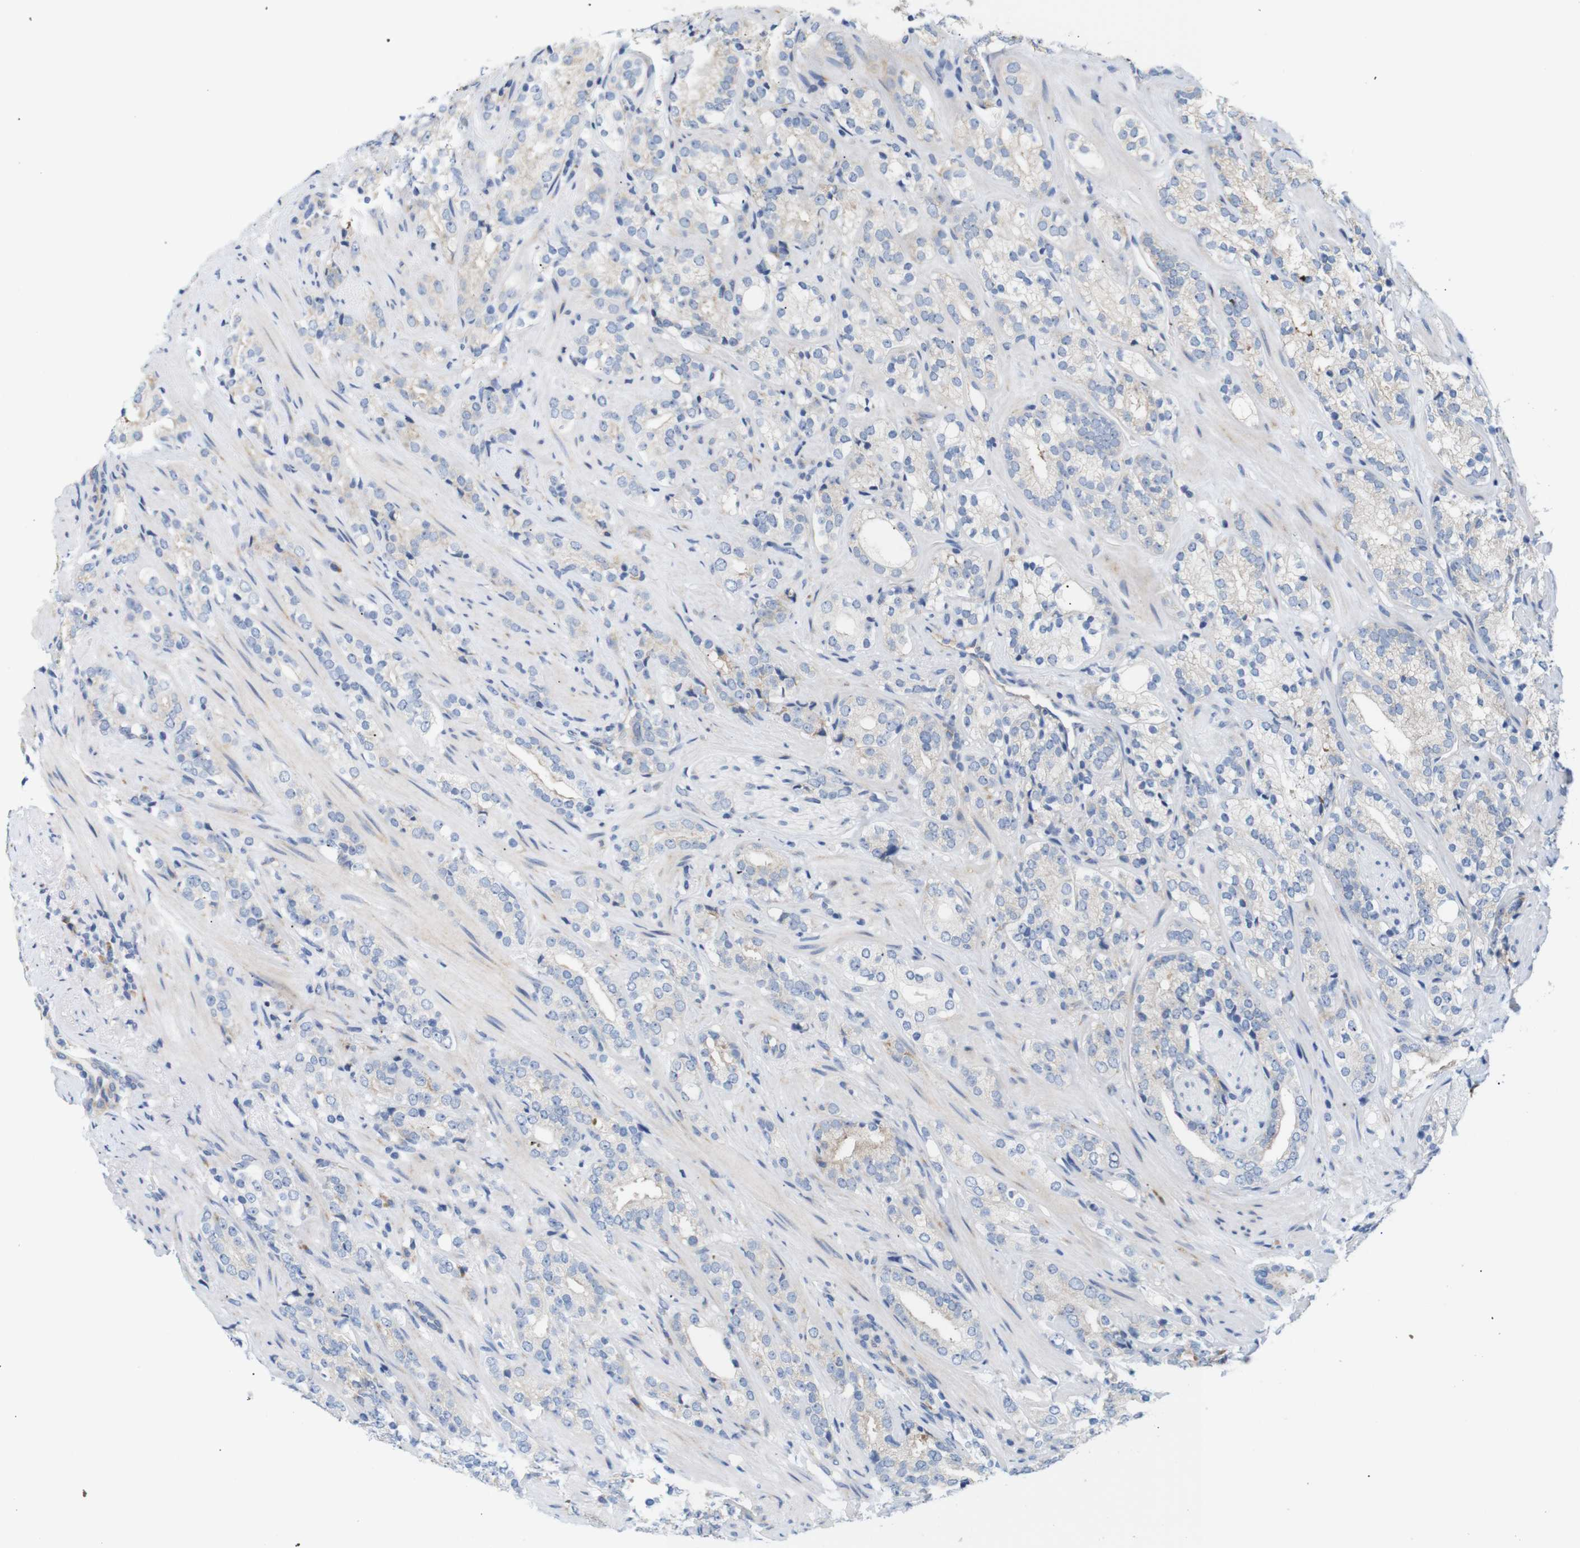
{"staining": {"intensity": "weak", "quantity": "25%-75%", "location": "cytoplasmic/membranous"}, "tissue": "prostate cancer", "cell_type": "Tumor cells", "image_type": "cancer", "snomed": [{"axis": "morphology", "description": "Adenocarcinoma, High grade"}, {"axis": "topography", "description": "Prostate"}], "caption": "This is an image of immunohistochemistry (IHC) staining of prostate cancer, which shows weak positivity in the cytoplasmic/membranous of tumor cells.", "gene": "TRIM5", "patient": {"sex": "male", "age": 71}}